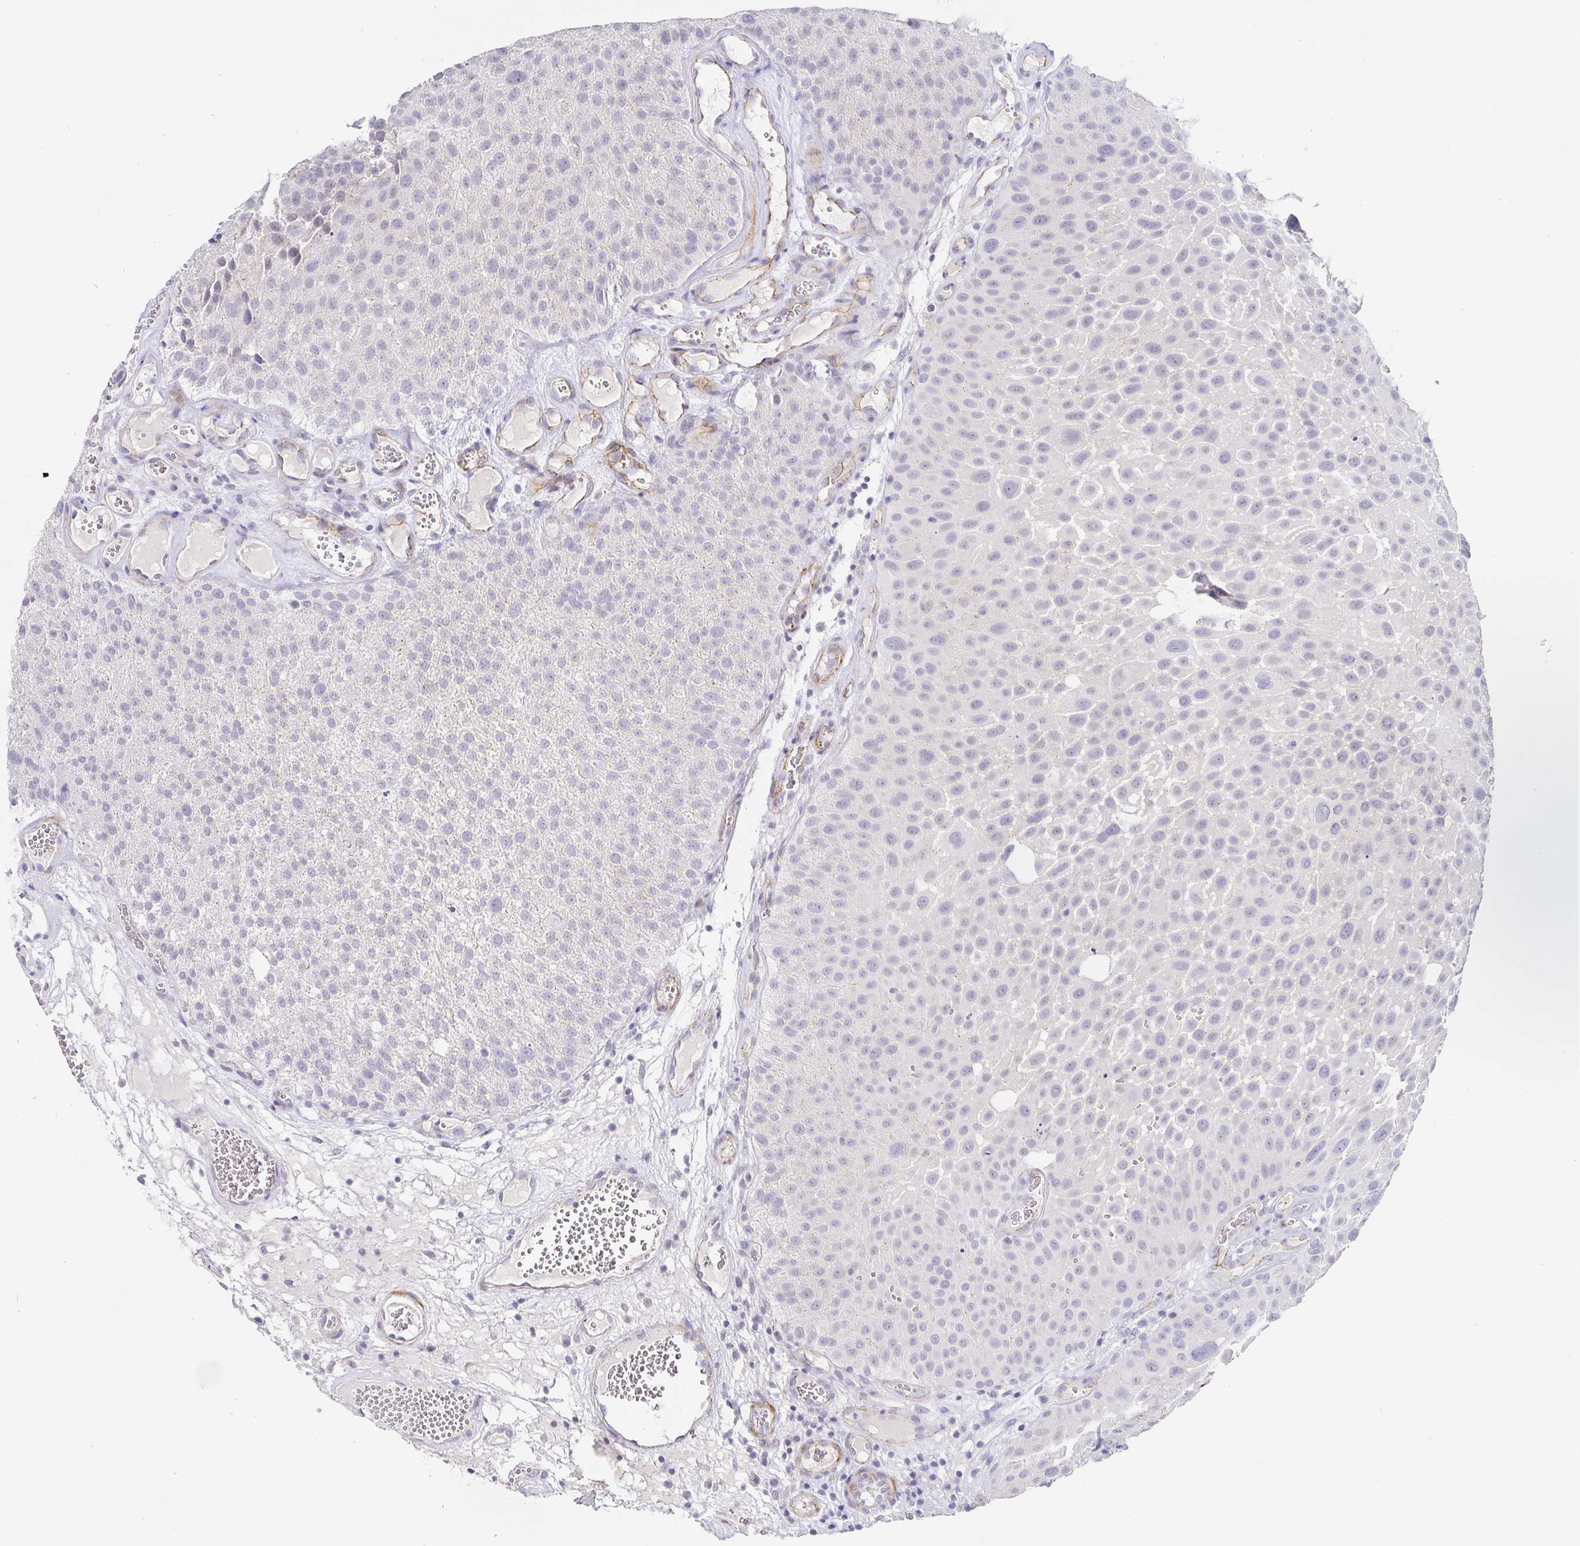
{"staining": {"intensity": "negative", "quantity": "none", "location": "none"}, "tissue": "urothelial cancer", "cell_type": "Tumor cells", "image_type": "cancer", "snomed": [{"axis": "morphology", "description": "Urothelial carcinoma, Low grade"}, {"axis": "topography", "description": "Urinary bladder"}], "caption": "This photomicrograph is of urothelial cancer stained with immunohistochemistry to label a protein in brown with the nuclei are counter-stained blue. There is no positivity in tumor cells. Nuclei are stained in blue.", "gene": "PDX1", "patient": {"sex": "male", "age": 72}}